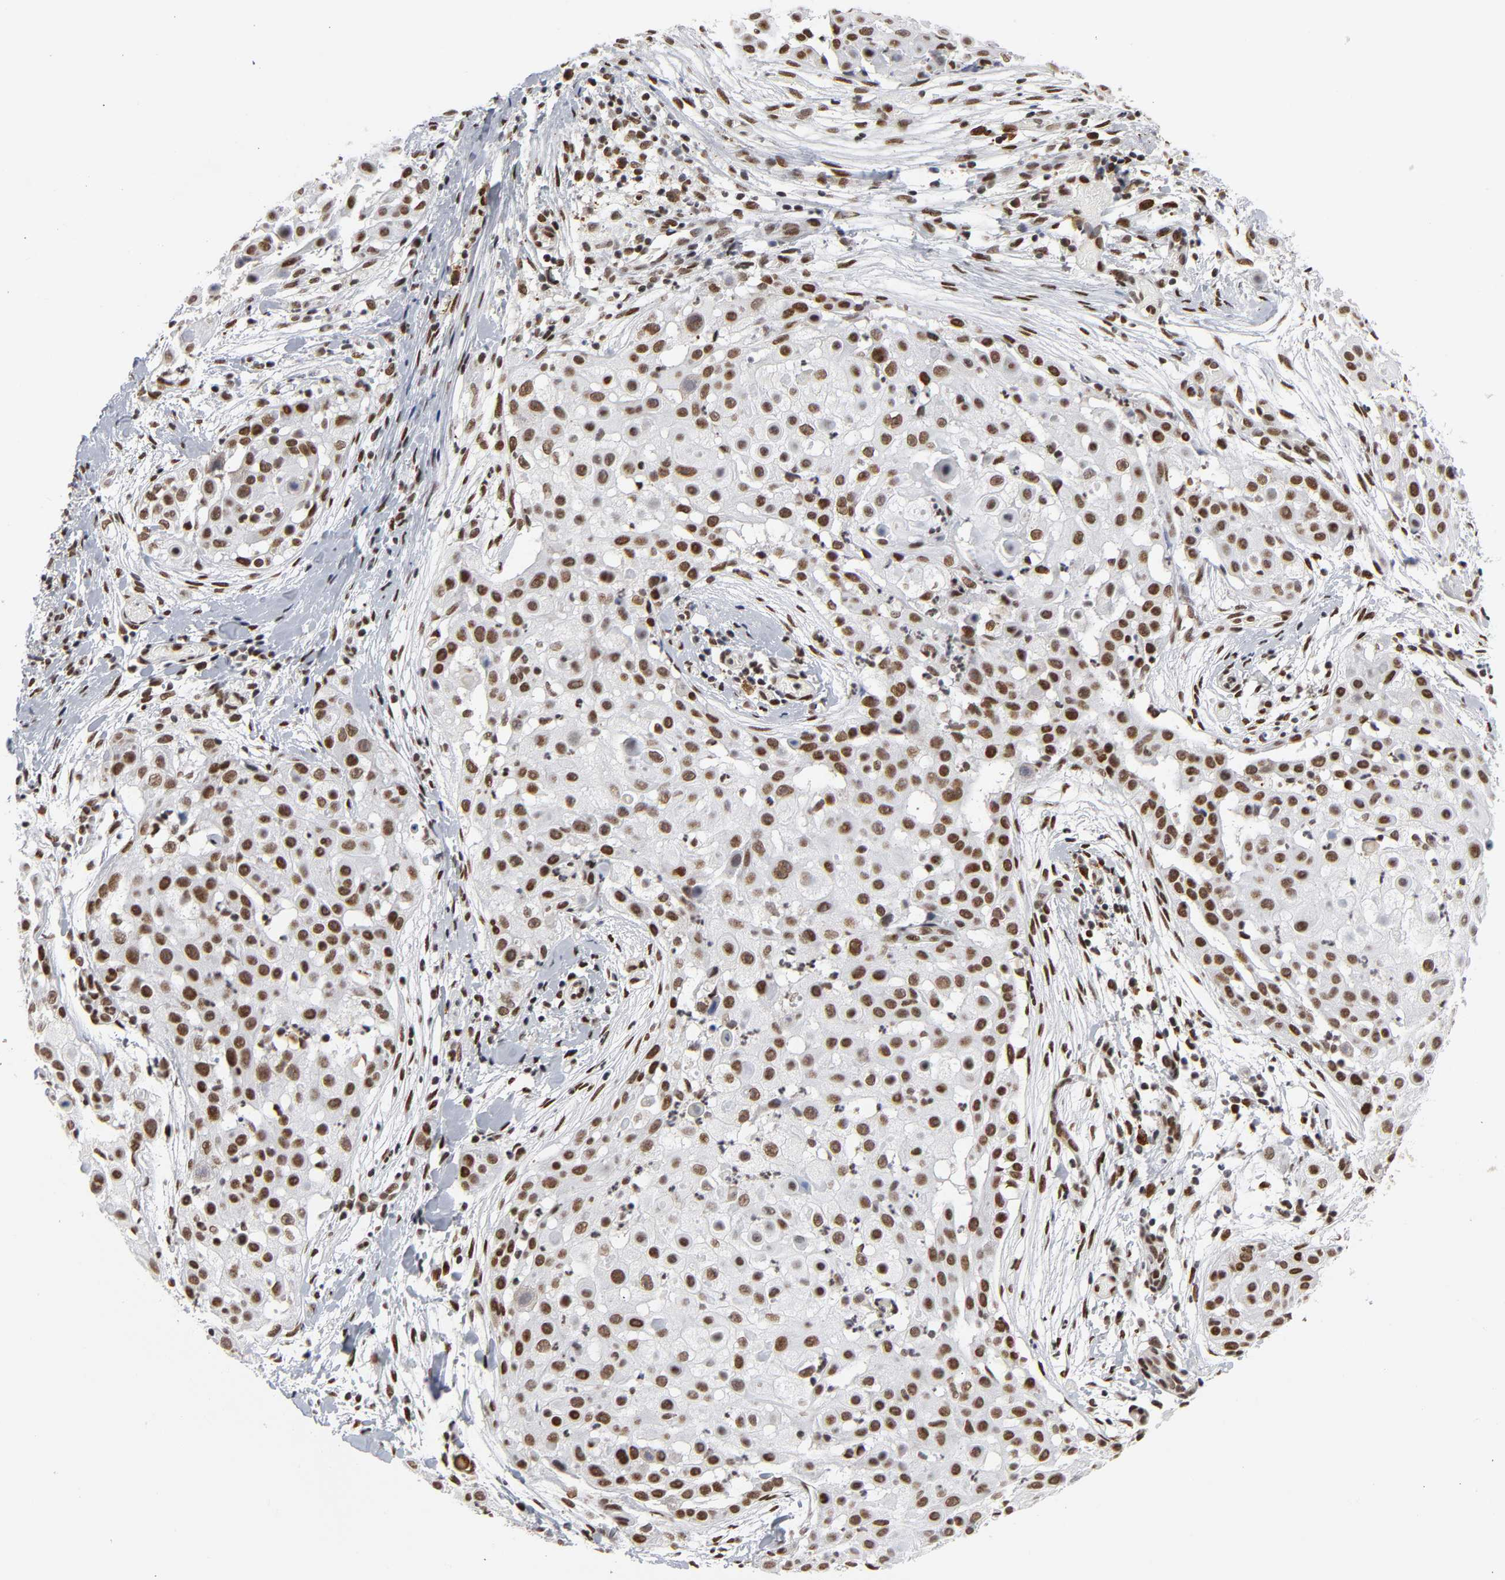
{"staining": {"intensity": "strong", "quantity": ">75%", "location": "nuclear"}, "tissue": "skin cancer", "cell_type": "Tumor cells", "image_type": "cancer", "snomed": [{"axis": "morphology", "description": "Squamous cell carcinoma, NOS"}, {"axis": "topography", "description": "Skin"}], "caption": "Protein staining of skin cancer (squamous cell carcinoma) tissue shows strong nuclear positivity in approximately >75% of tumor cells.", "gene": "CREBBP", "patient": {"sex": "female", "age": 57}}